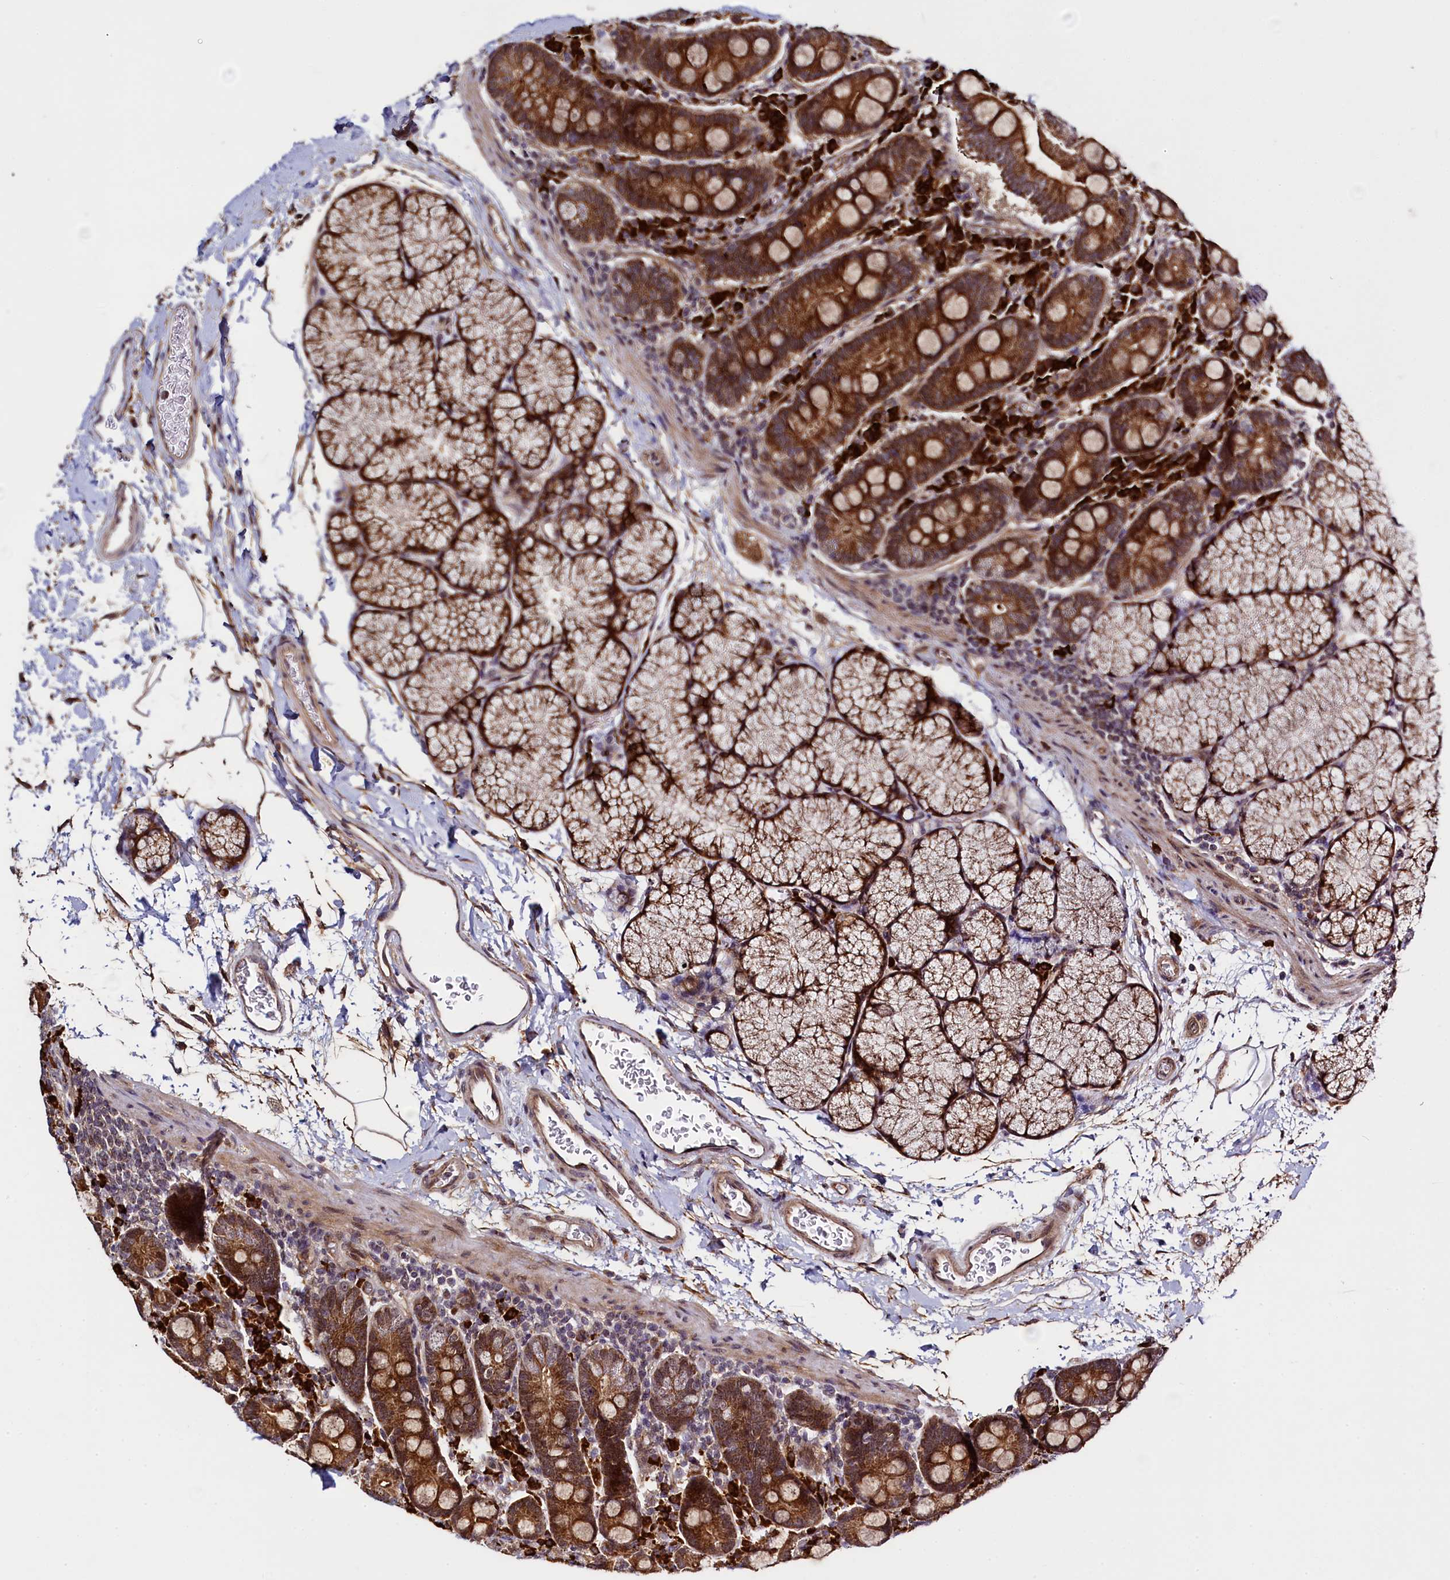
{"staining": {"intensity": "strong", "quantity": ">75%", "location": "cytoplasmic/membranous"}, "tissue": "duodenum", "cell_type": "Glandular cells", "image_type": "normal", "snomed": [{"axis": "morphology", "description": "Normal tissue, NOS"}, {"axis": "topography", "description": "Duodenum"}], "caption": "Protein staining of normal duodenum reveals strong cytoplasmic/membranous staining in about >75% of glandular cells. Using DAB (3,3'-diaminobenzidine) (brown) and hematoxylin (blue) stains, captured at high magnification using brightfield microscopy.", "gene": "RBFA", "patient": {"sex": "male", "age": 35}}